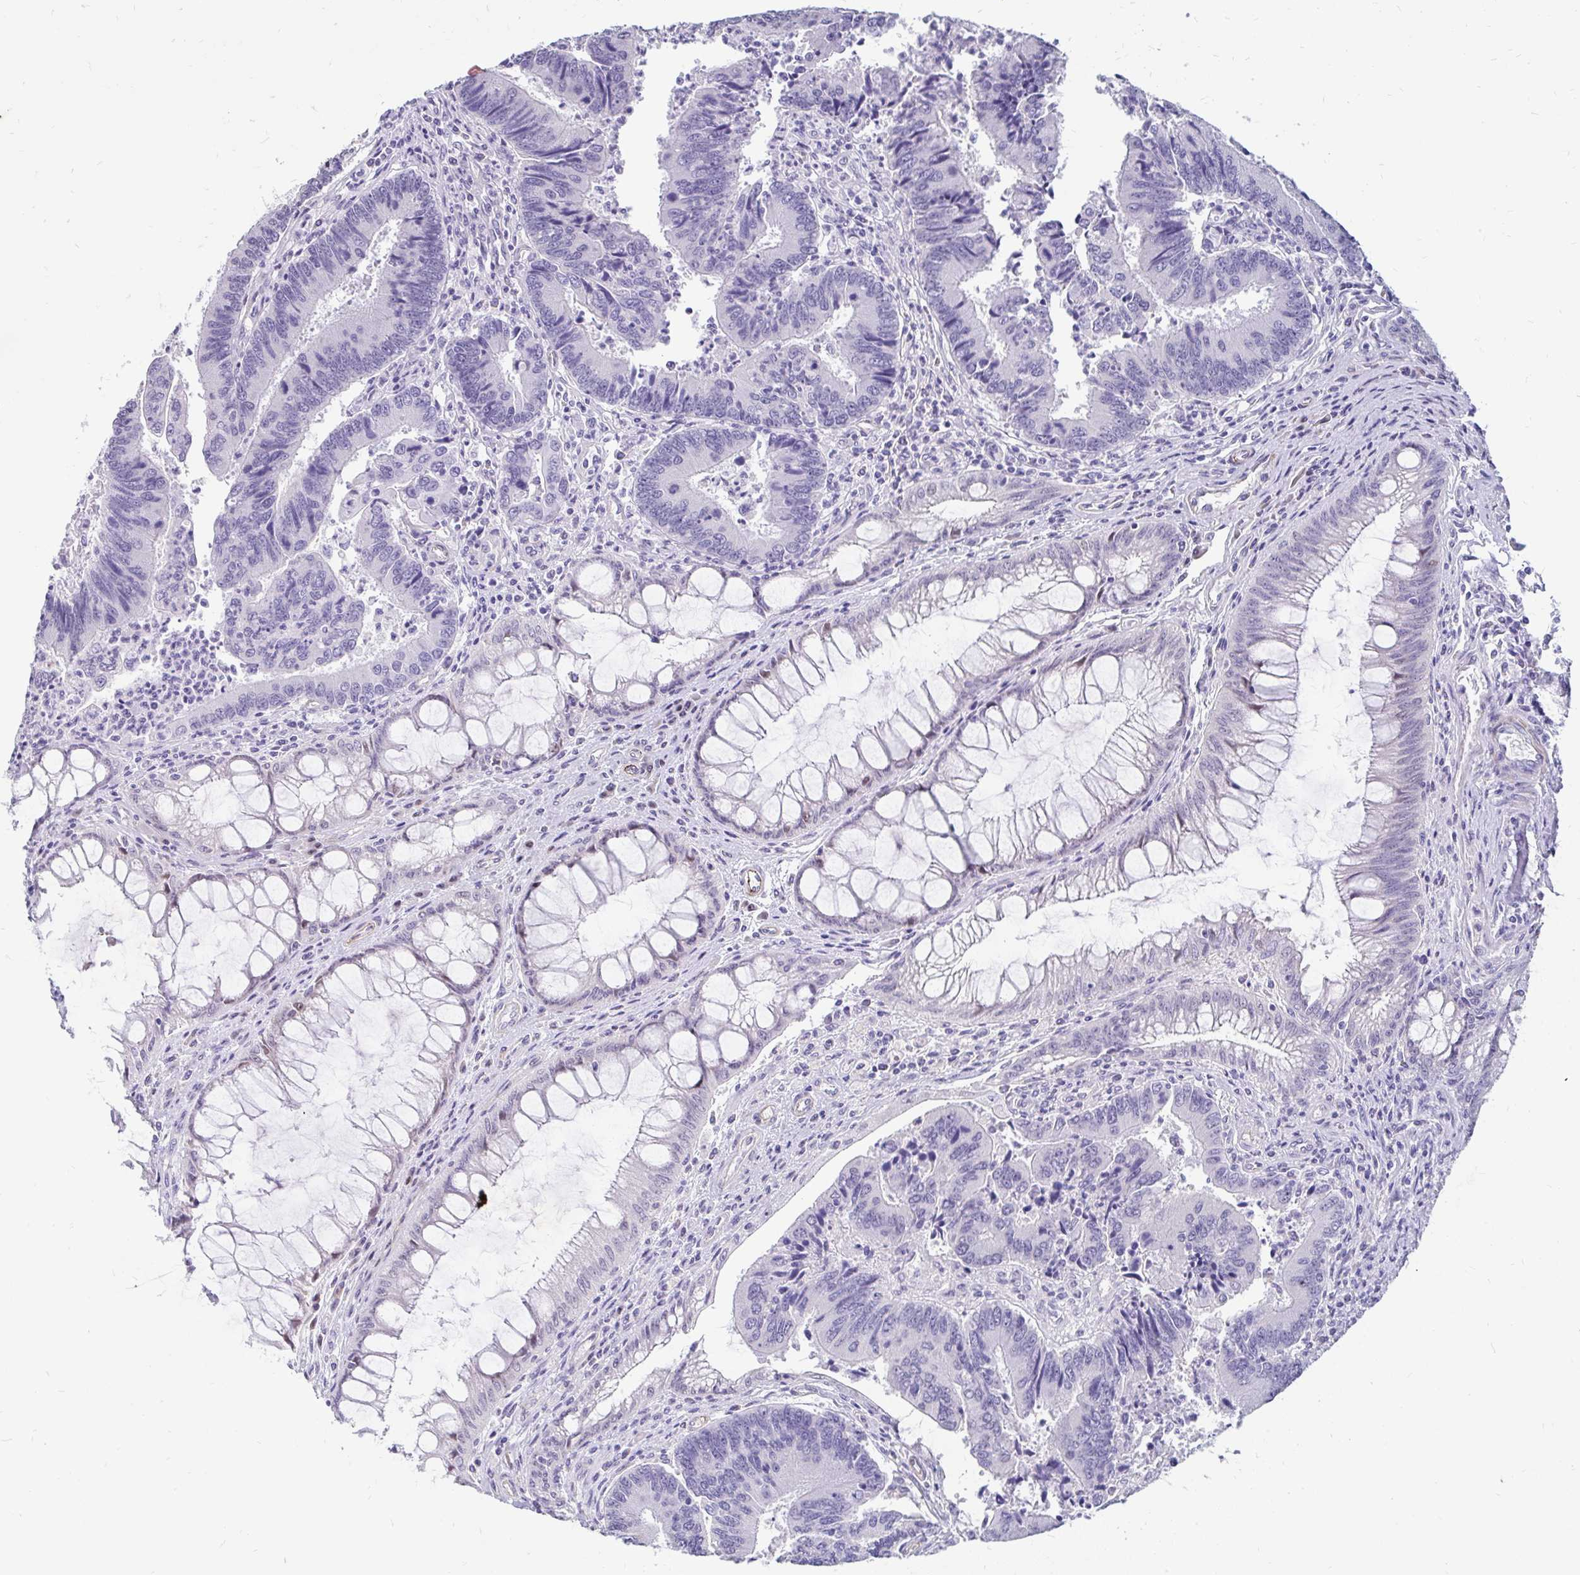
{"staining": {"intensity": "negative", "quantity": "none", "location": "none"}, "tissue": "colorectal cancer", "cell_type": "Tumor cells", "image_type": "cancer", "snomed": [{"axis": "morphology", "description": "Adenocarcinoma, NOS"}, {"axis": "topography", "description": "Colon"}], "caption": "This is an immunohistochemistry image of human colorectal adenocarcinoma. There is no positivity in tumor cells.", "gene": "EML5", "patient": {"sex": "female", "age": 67}}